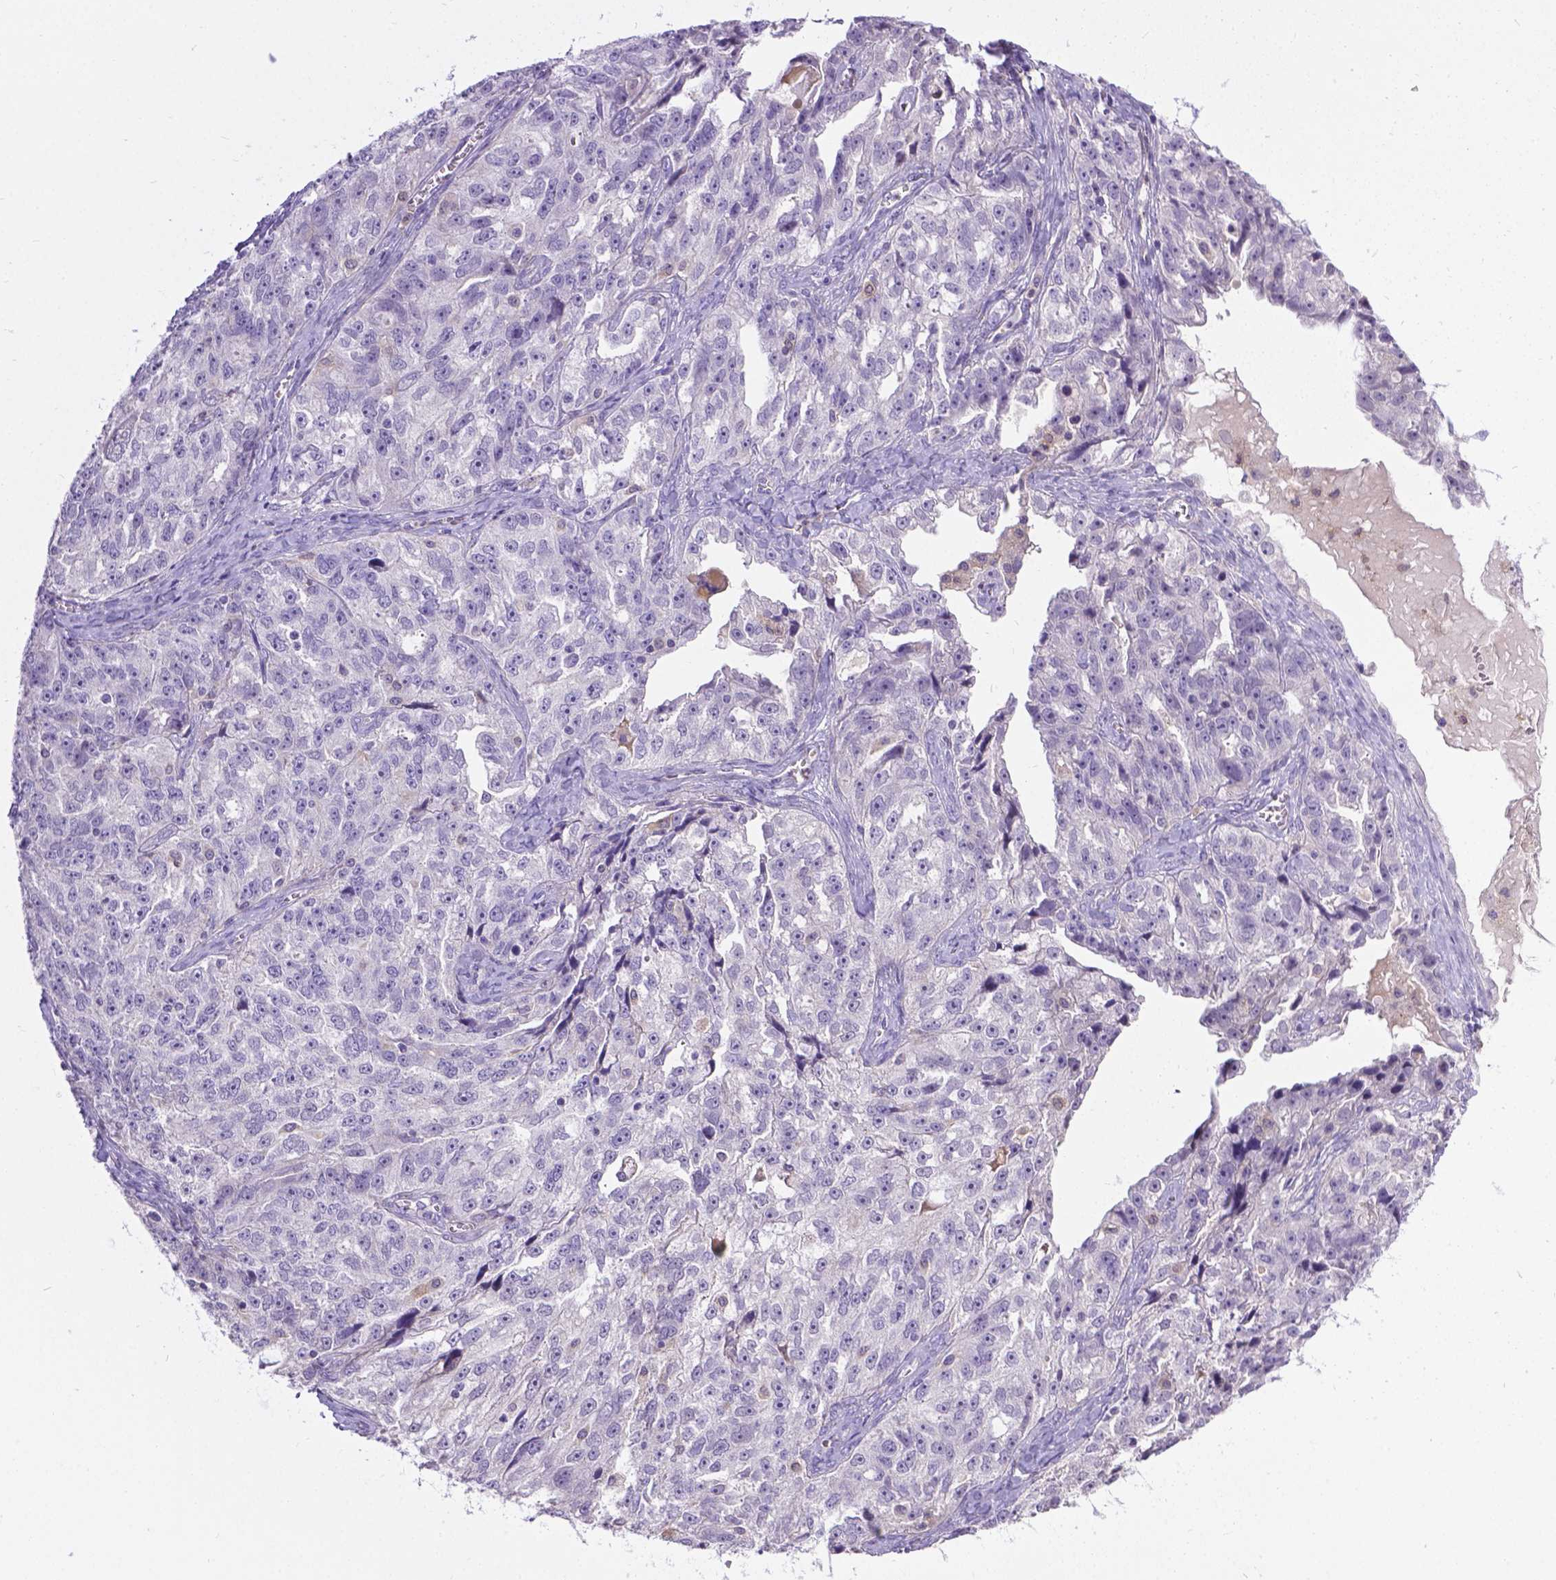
{"staining": {"intensity": "negative", "quantity": "none", "location": "none"}, "tissue": "ovarian cancer", "cell_type": "Tumor cells", "image_type": "cancer", "snomed": [{"axis": "morphology", "description": "Cystadenocarcinoma, serous, NOS"}, {"axis": "topography", "description": "Ovary"}], "caption": "Image shows no significant protein staining in tumor cells of ovarian cancer (serous cystadenocarcinoma).", "gene": "TM4SF18", "patient": {"sex": "female", "age": 51}}